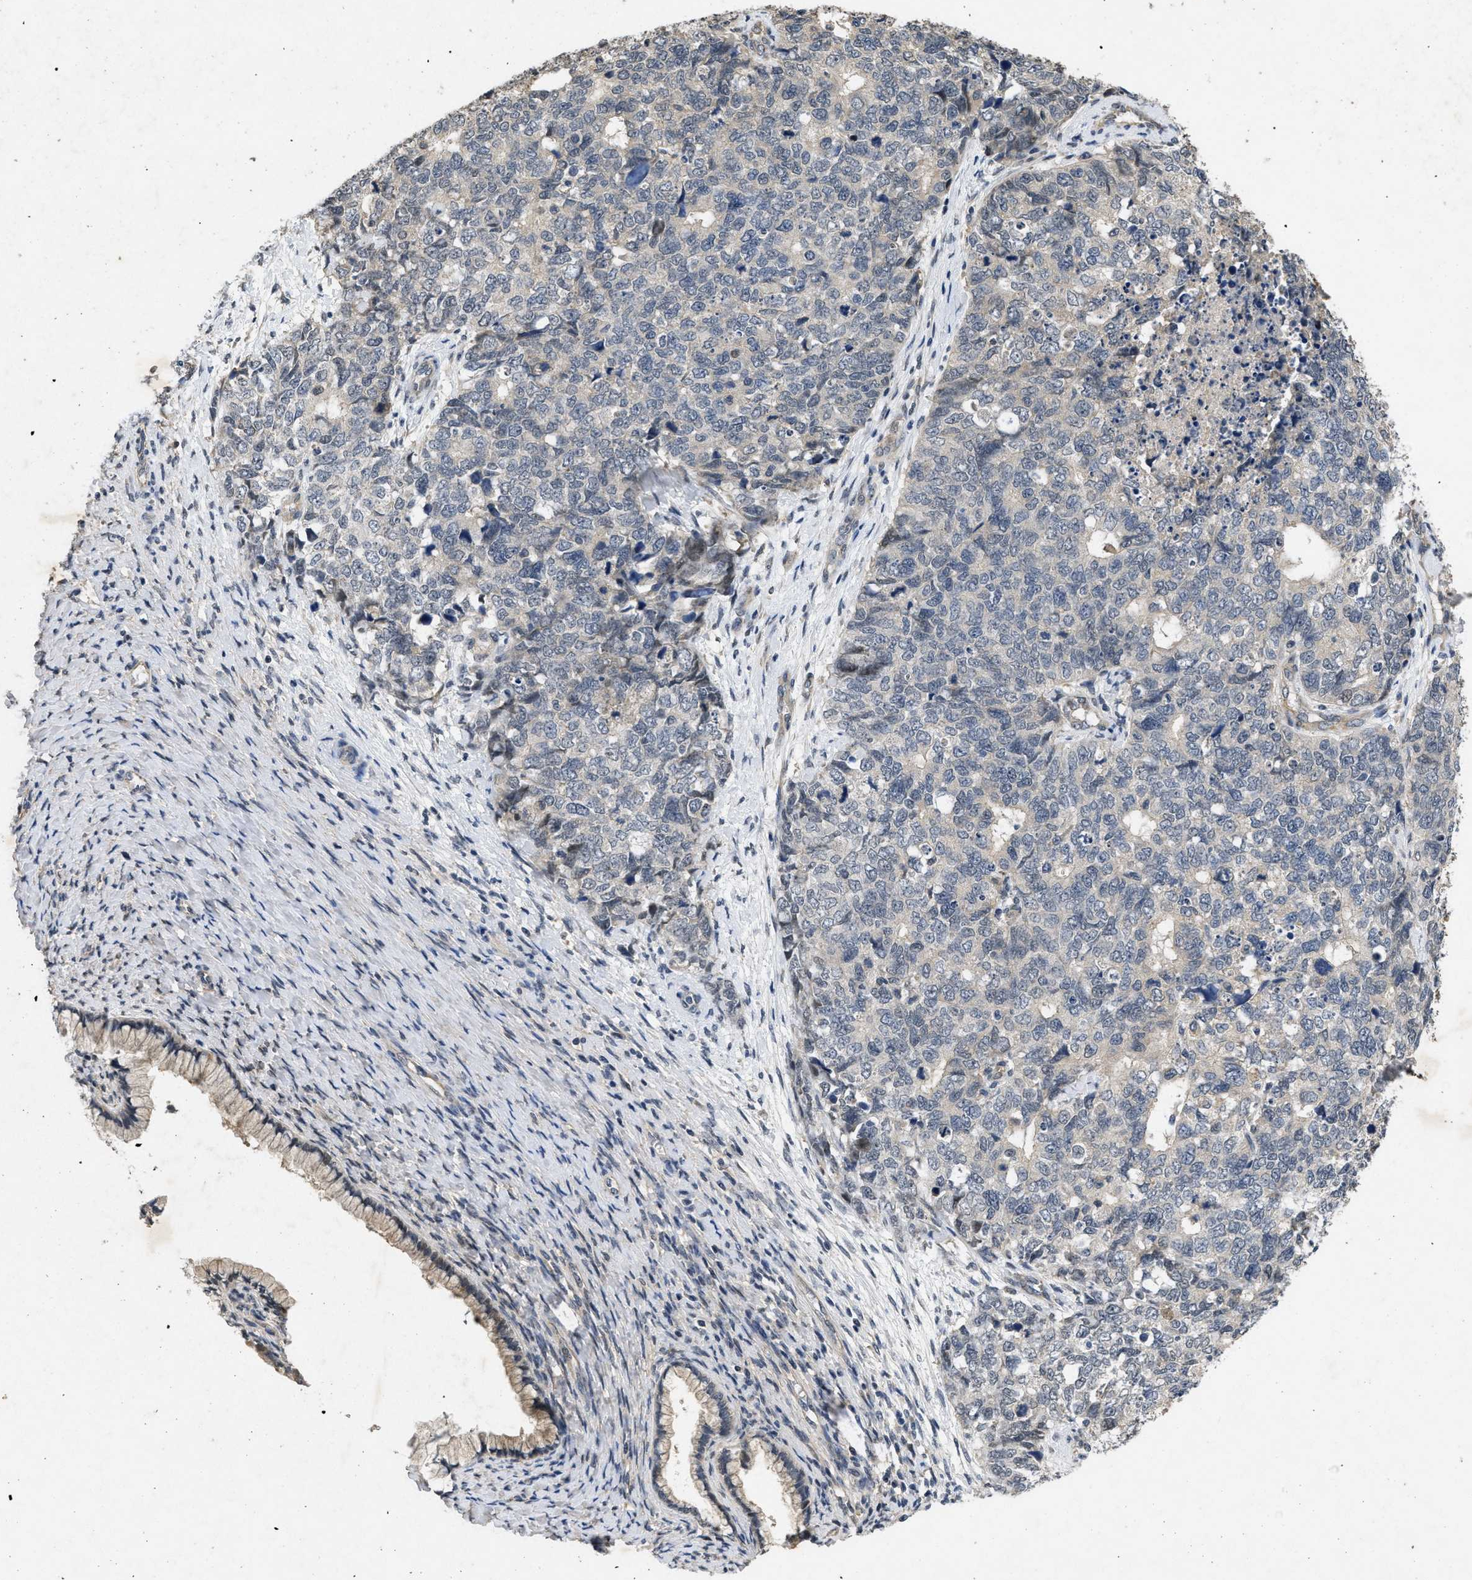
{"staining": {"intensity": "negative", "quantity": "none", "location": "none"}, "tissue": "cervical cancer", "cell_type": "Tumor cells", "image_type": "cancer", "snomed": [{"axis": "morphology", "description": "Squamous cell carcinoma, NOS"}, {"axis": "topography", "description": "Cervix"}], "caption": "A high-resolution photomicrograph shows IHC staining of cervical cancer, which demonstrates no significant staining in tumor cells.", "gene": "PAPOLG", "patient": {"sex": "female", "age": 63}}